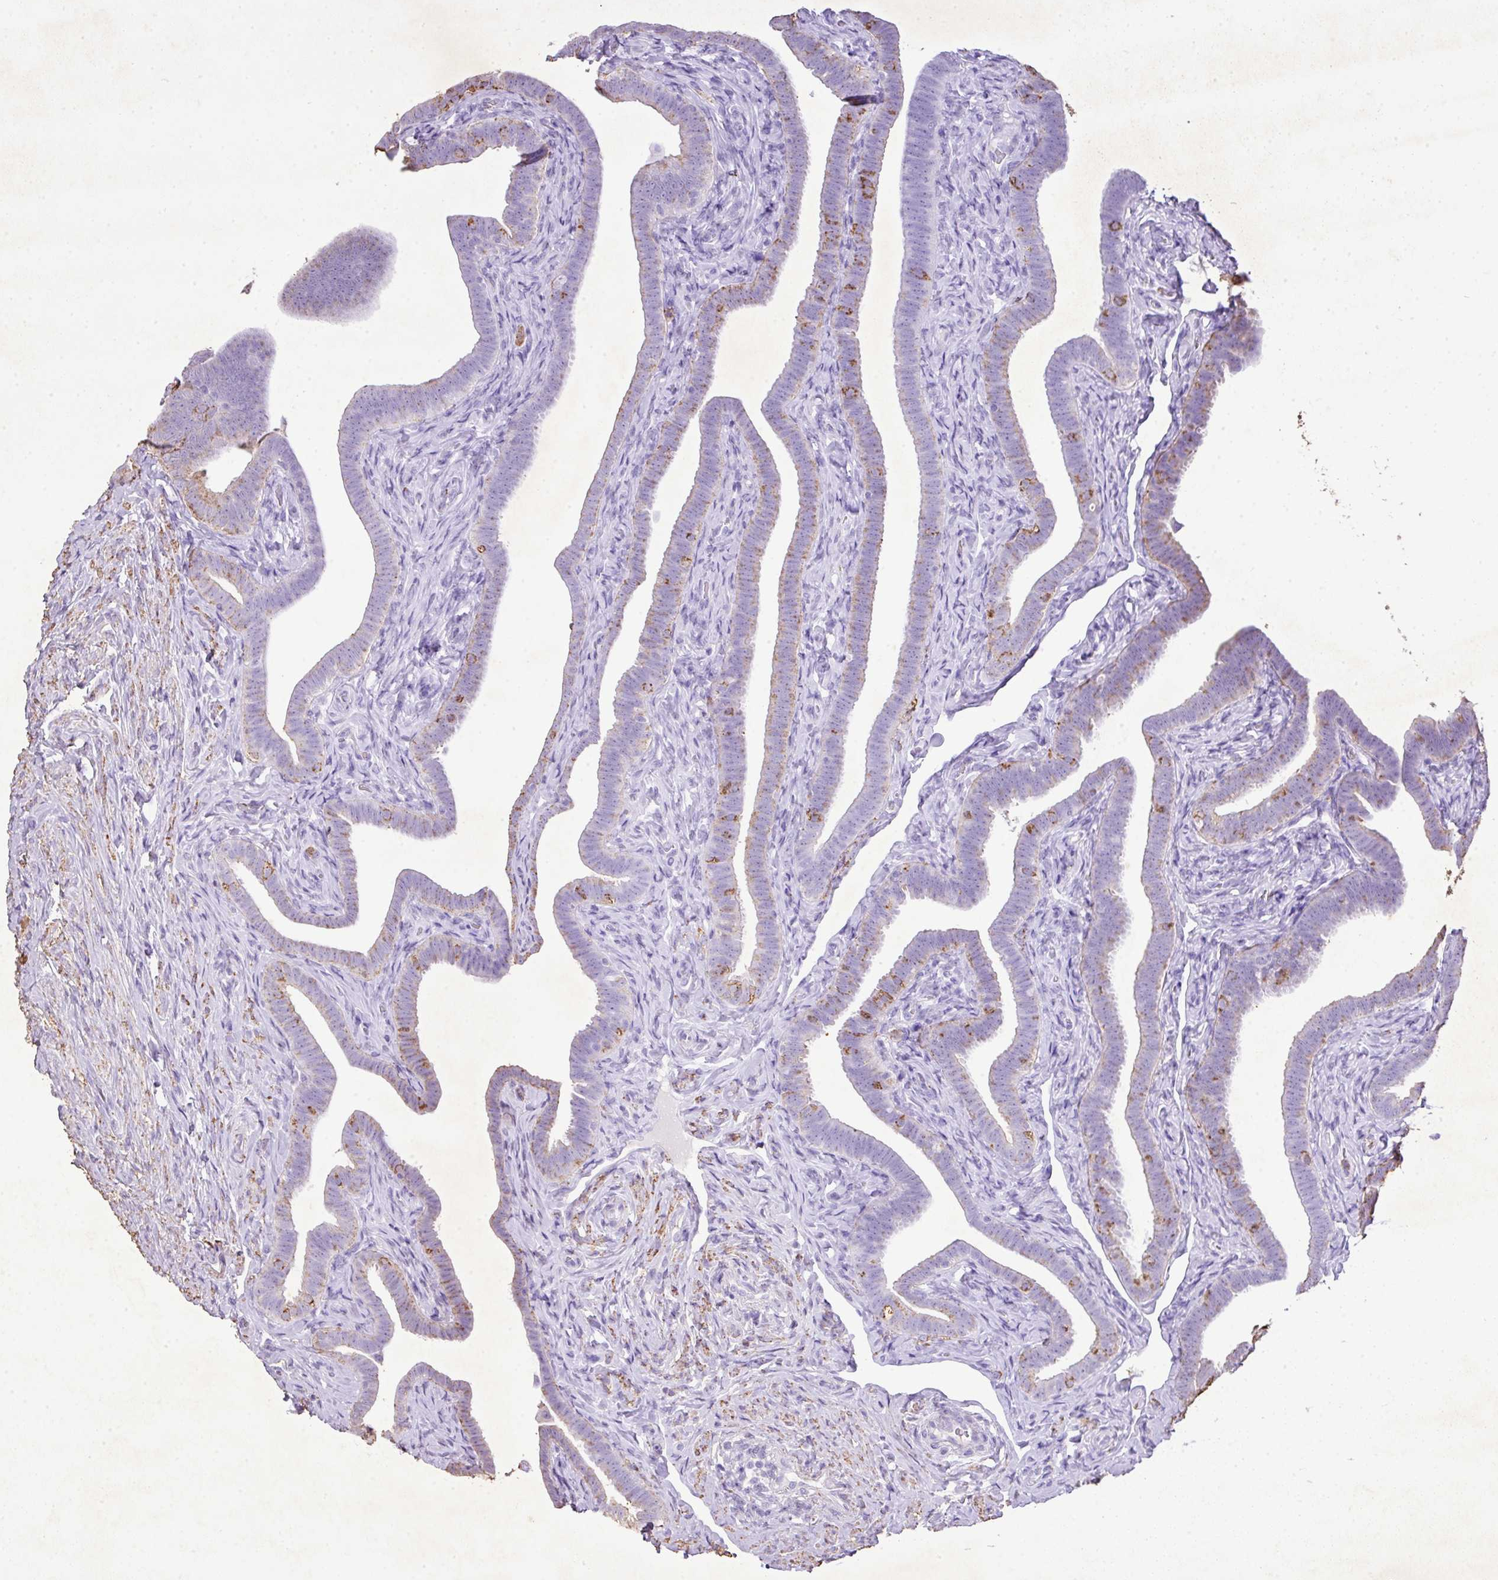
{"staining": {"intensity": "moderate", "quantity": "<25%", "location": "cytoplasmic/membranous"}, "tissue": "fallopian tube", "cell_type": "Glandular cells", "image_type": "normal", "snomed": [{"axis": "morphology", "description": "Normal tissue, NOS"}, {"axis": "topography", "description": "Fallopian tube"}], "caption": "Fallopian tube stained for a protein (brown) reveals moderate cytoplasmic/membranous positive expression in about <25% of glandular cells.", "gene": "KCNJ11", "patient": {"sex": "female", "age": 69}}